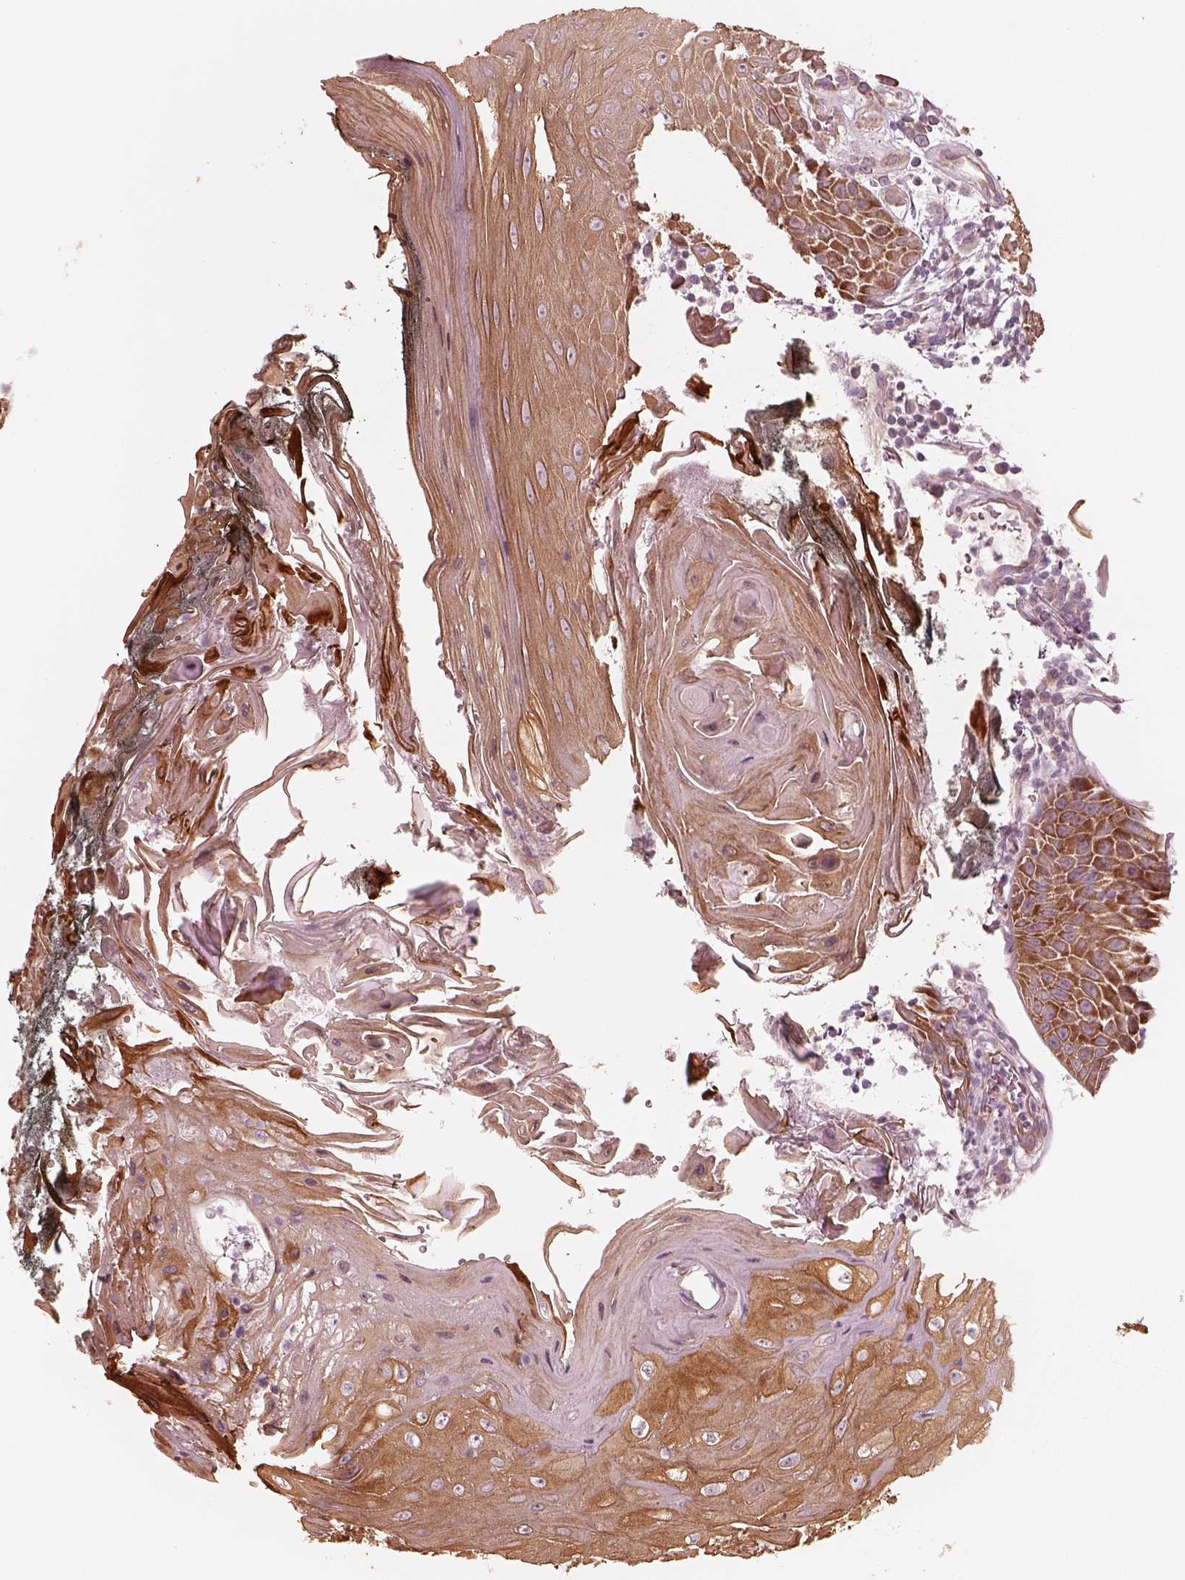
{"staining": {"intensity": "moderate", "quantity": "<25%", "location": "cytoplasmic/membranous"}, "tissue": "head and neck cancer", "cell_type": "Tumor cells", "image_type": "cancer", "snomed": [{"axis": "morphology", "description": "Squamous cell carcinoma, NOS"}, {"axis": "topography", "description": "Head-Neck"}], "caption": "Head and neck squamous cell carcinoma stained with immunohistochemistry (IHC) reveals moderate cytoplasmic/membranous positivity in approximately <25% of tumor cells. The staining was performed using DAB (3,3'-diaminobenzidine), with brown indicating positive protein expression. Nuclei are stained blue with hematoxylin.", "gene": "RAB3C", "patient": {"sex": "male", "age": 52}}